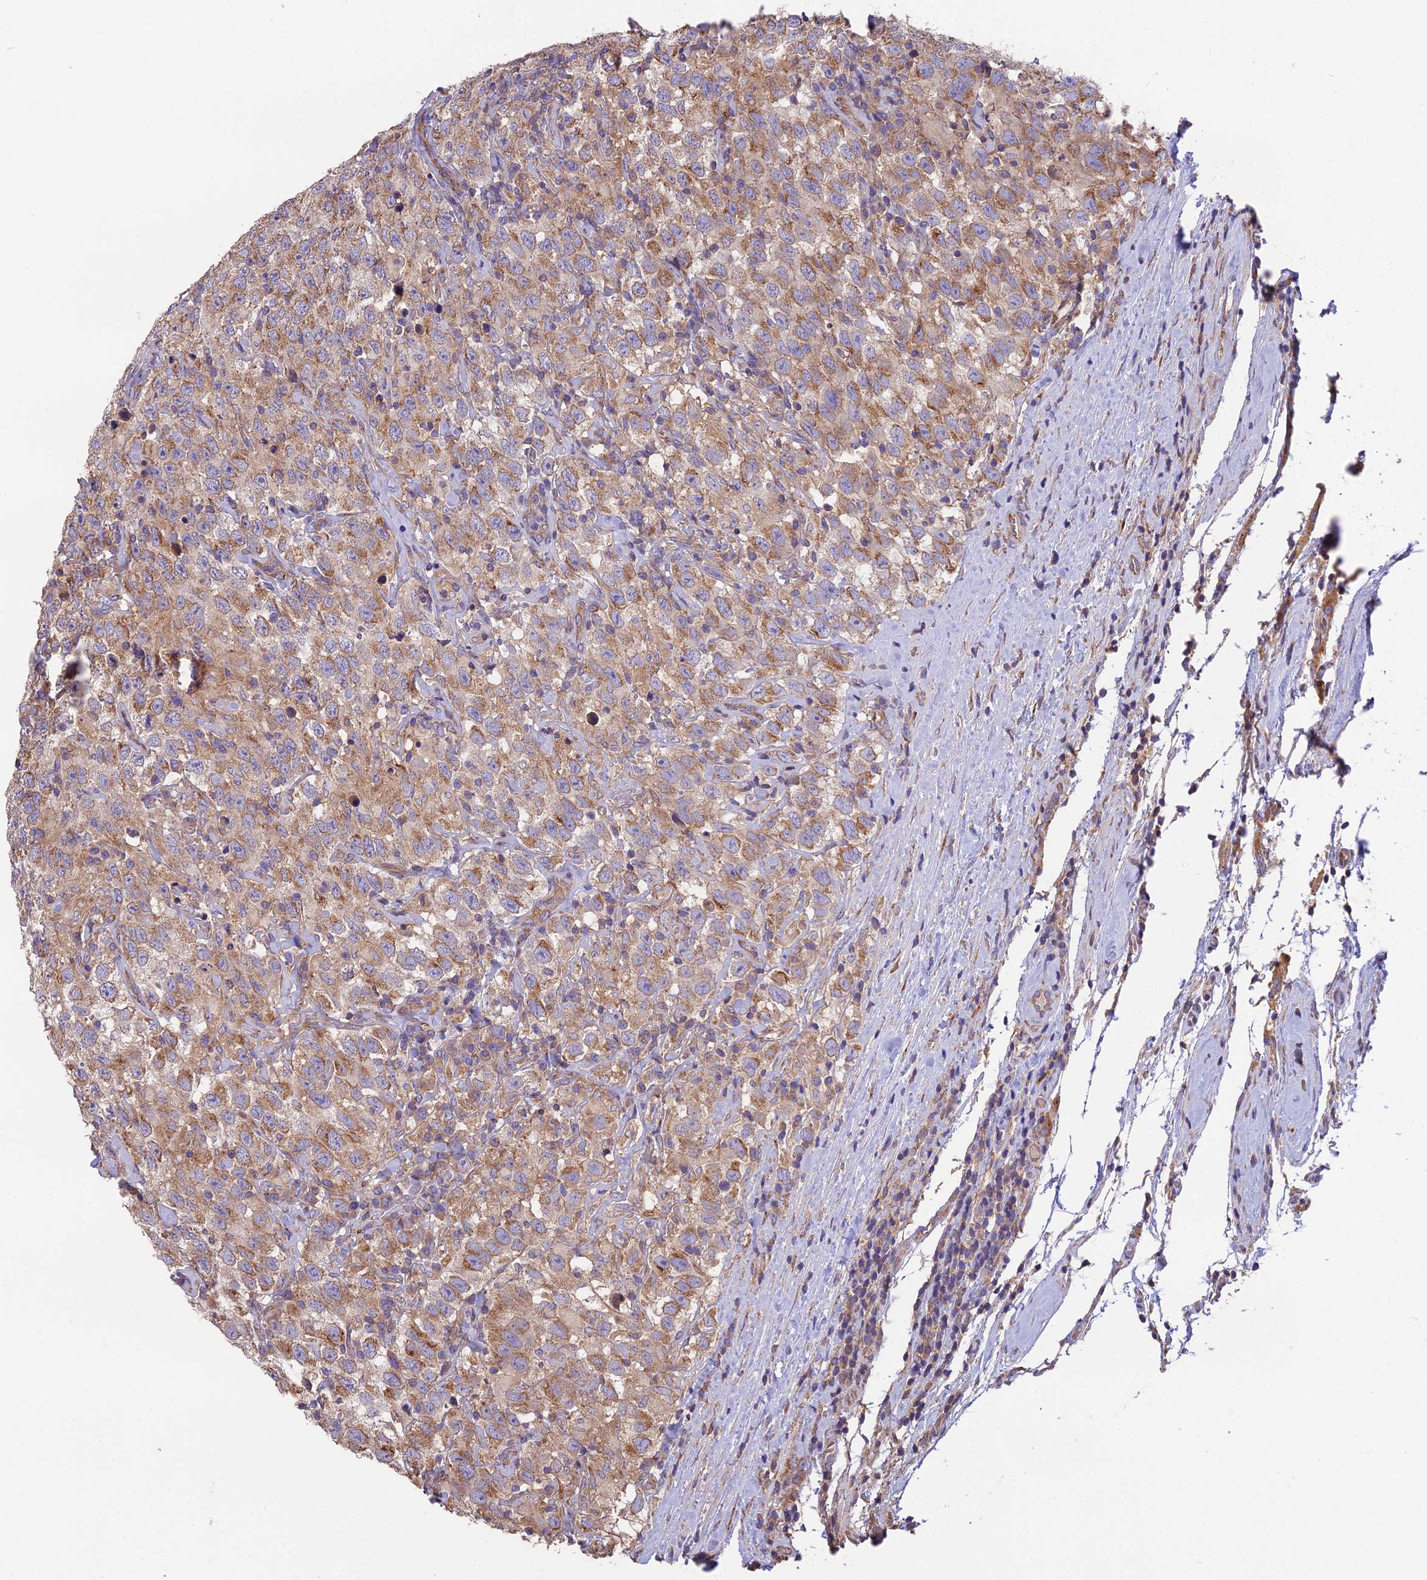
{"staining": {"intensity": "moderate", "quantity": ">75%", "location": "cytoplasmic/membranous"}, "tissue": "testis cancer", "cell_type": "Tumor cells", "image_type": "cancer", "snomed": [{"axis": "morphology", "description": "Seminoma, NOS"}, {"axis": "topography", "description": "Testis"}], "caption": "The image displays a brown stain indicating the presence of a protein in the cytoplasmic/membranous of tumor cells in testis seminoma. (DAB (3,3'-diaminobenzidine) IHC, brown staining for protein, blue staining for nuclei).", "gene": "BLOC1S4", "patient": {"sex": "male", "age": 41}}